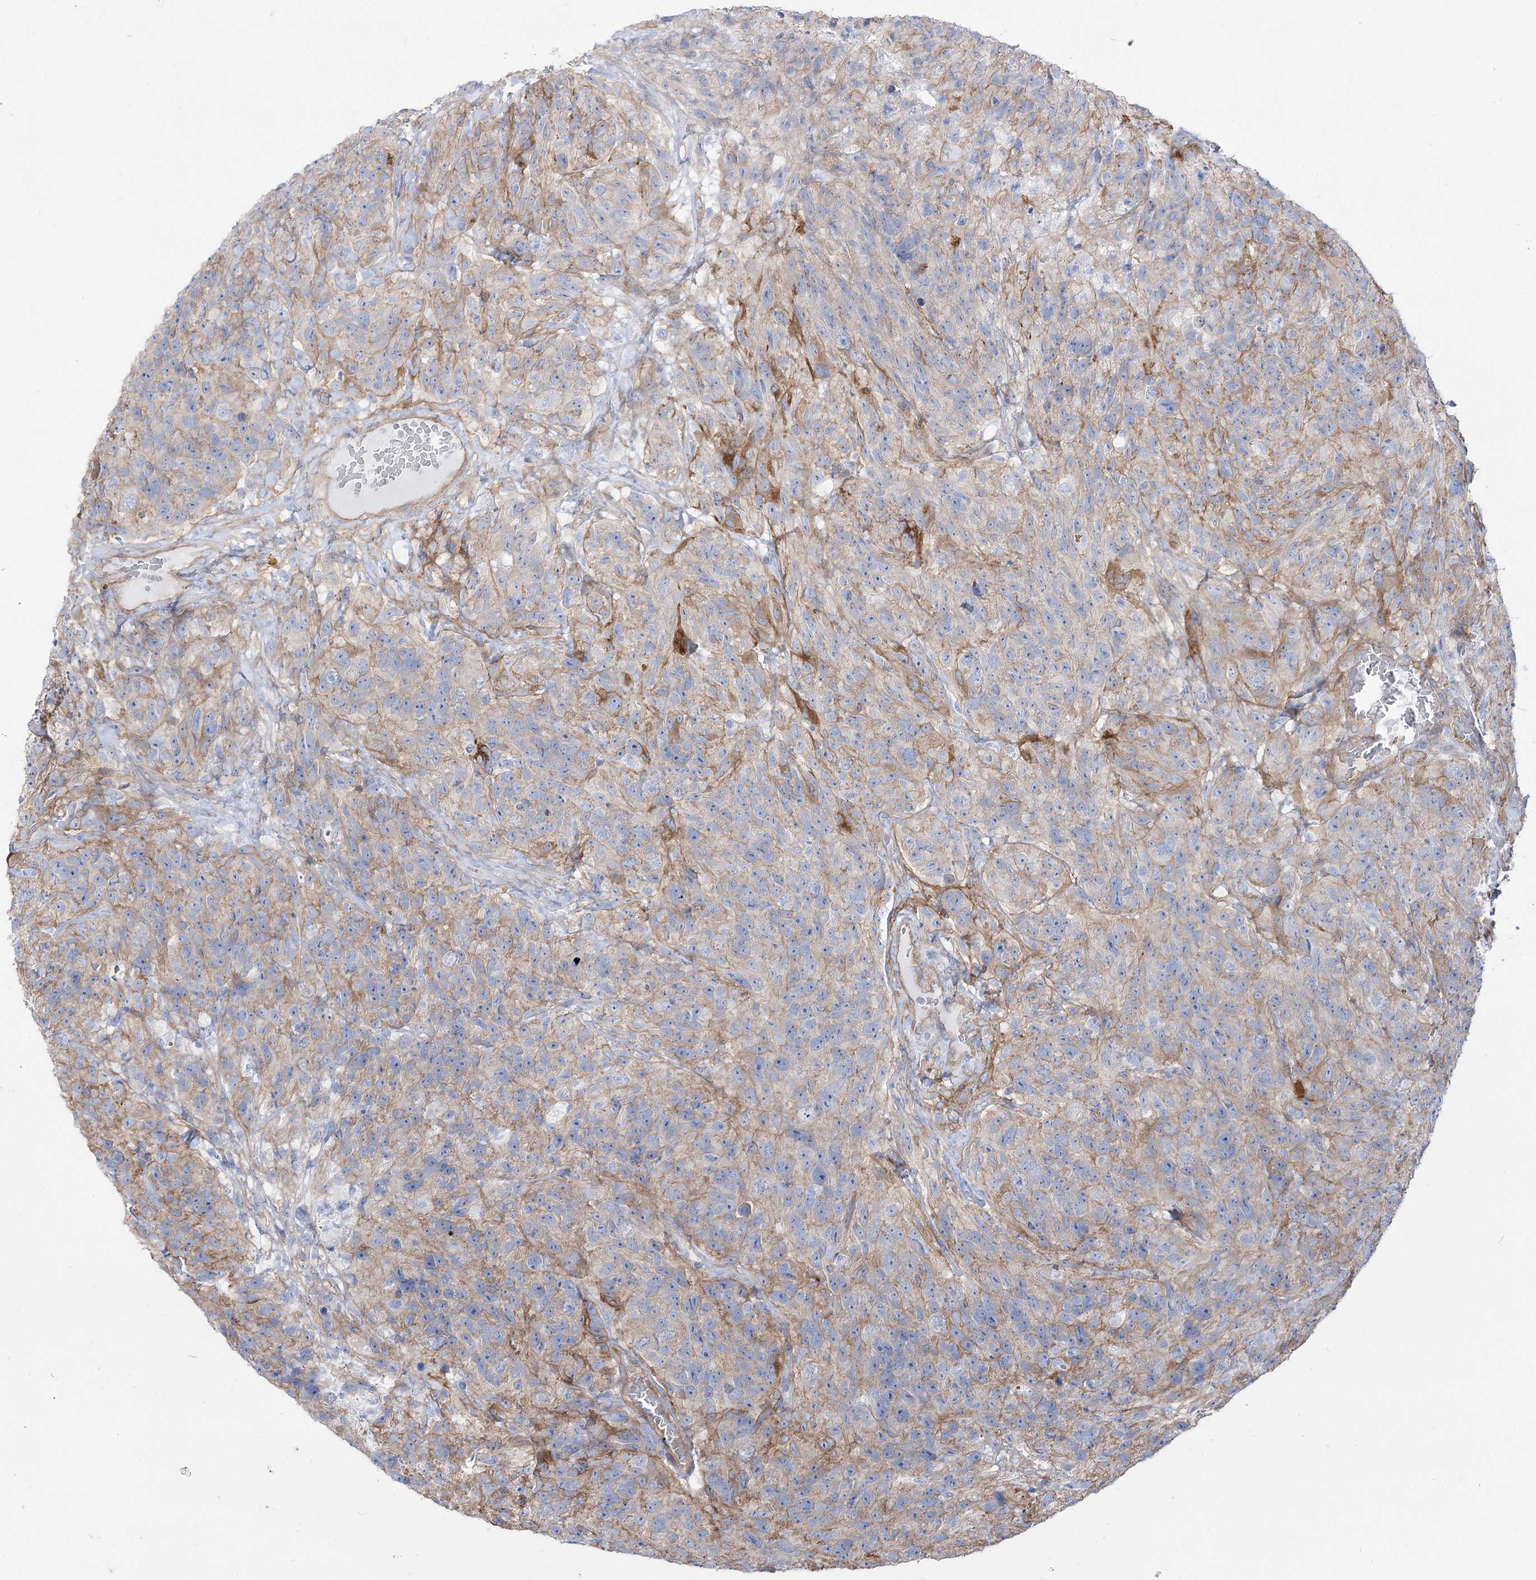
{"staining": {"intensity": "negative", "quantity": "none", "location": "none"}, "tissue": "glioma", "cell_type": "Tumor cells", "image_type": "cancer", "snomed": [{"axis": "morphology", "description": "Glioma, malignant, High grade"}, {"axis": "topography", "description": "Brain"}], "caption": "The micrograph shows no staining of tumor cells in glioma.", "gene": "PLEKHA5", "patient": {"sex": "male", "age": 69}}